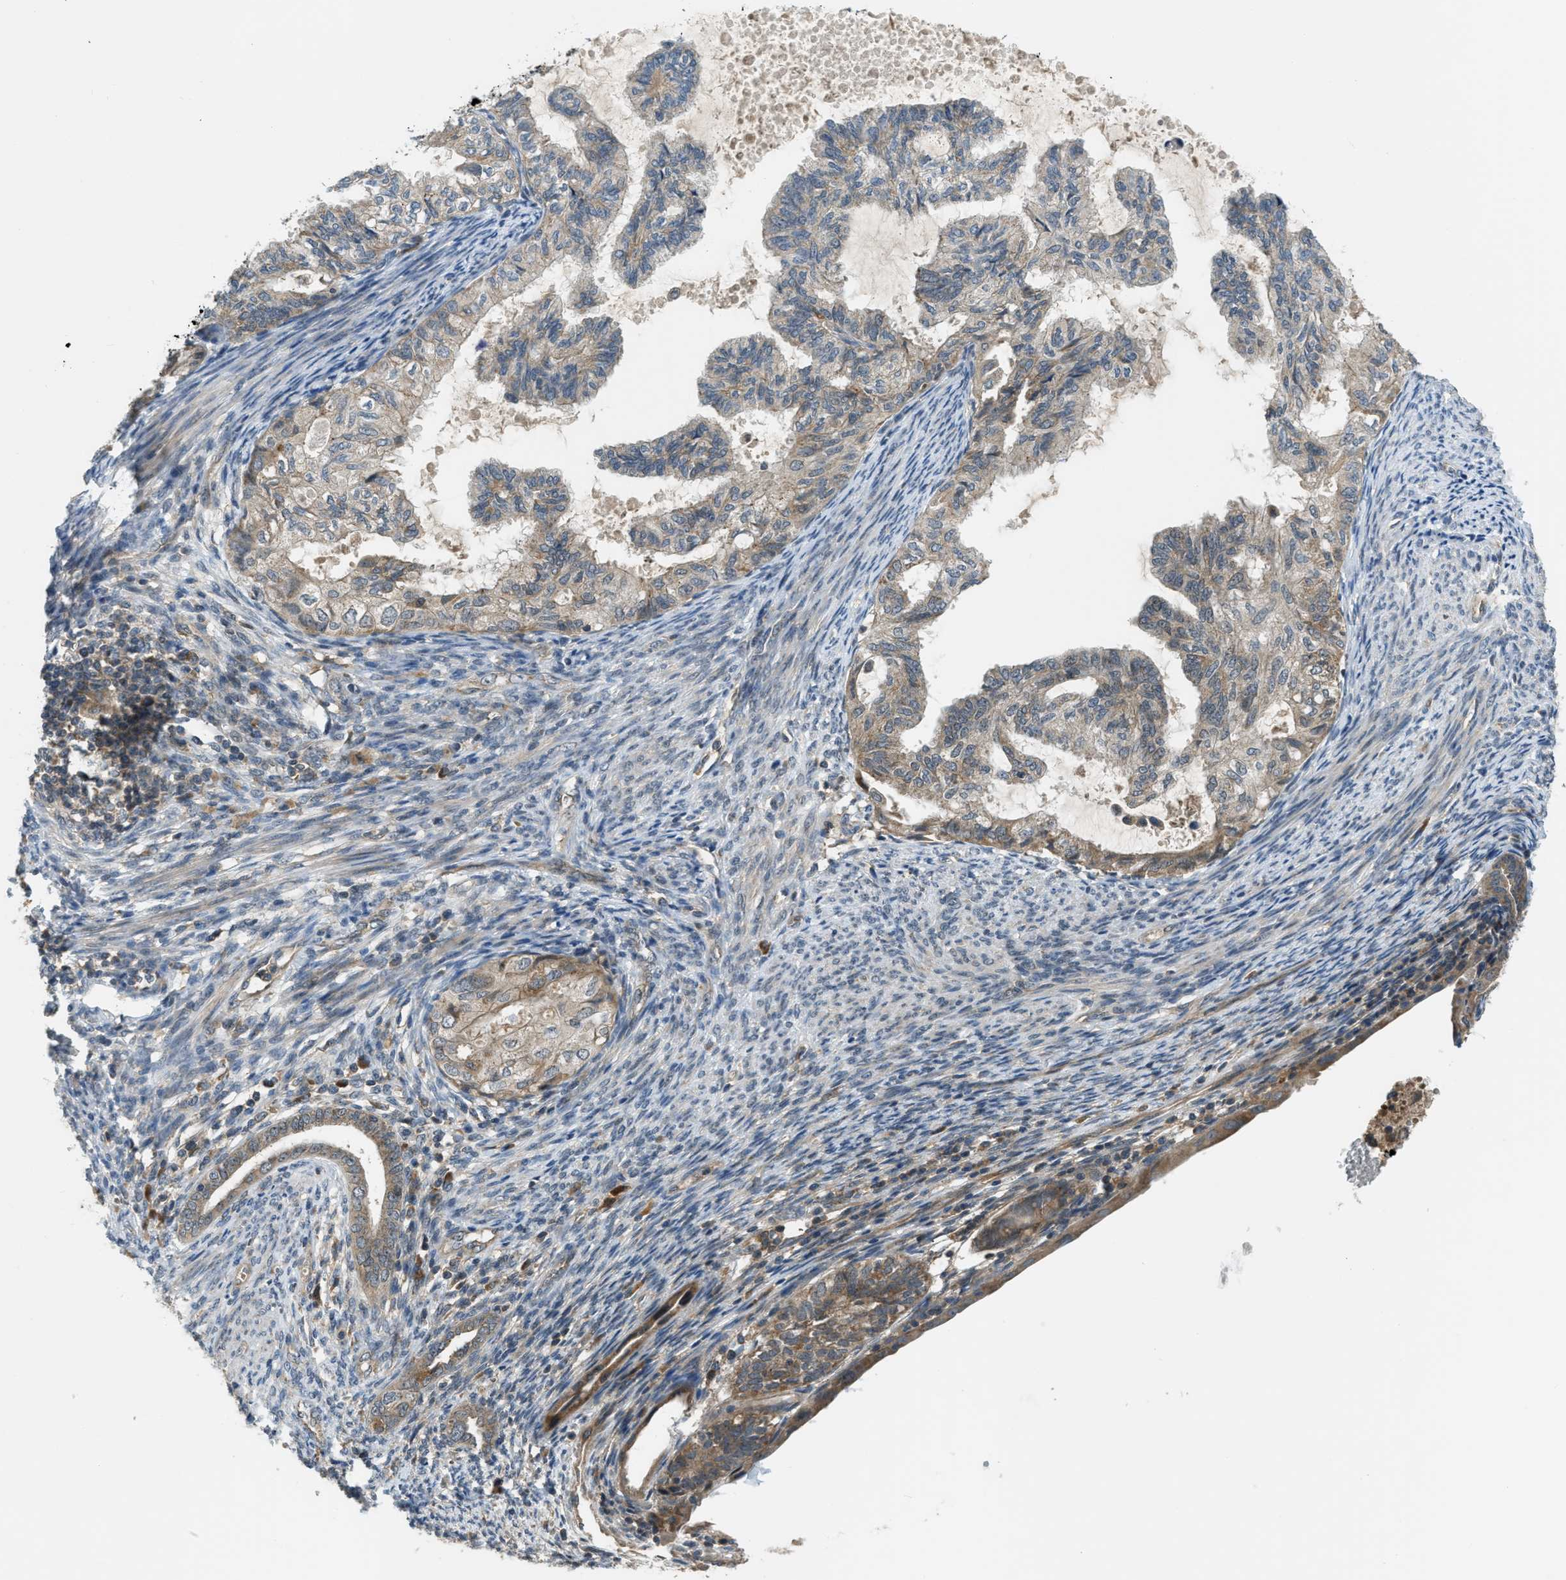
{"staining": {"intensity": "moderate", "quantity": "25%-75%", "location": "cytoplasmic/membranous"}, "tissue": "cervical cancer", "cell_type": "Tumor cells", "image_type": "cancer", "snomed": [{"axis": "morphology", "description": "Normal tissue, NOS"}, {"axis": "morphology", "description": "Adenocarcinoma, NOS"}, {"axis": "topography", "description": "Cervix"}, {"axis": "topography", "description": "Endometrium"}], "caption": "Immunohistochemical staining of adenocarcinoma (cervical) exhibits medium levels of moderate cytoplasmic/membranous positivity in about 25%-75% of tumor cells.", "gene": "ZNF71", "patient": {"sex": "female", "age": 86}}